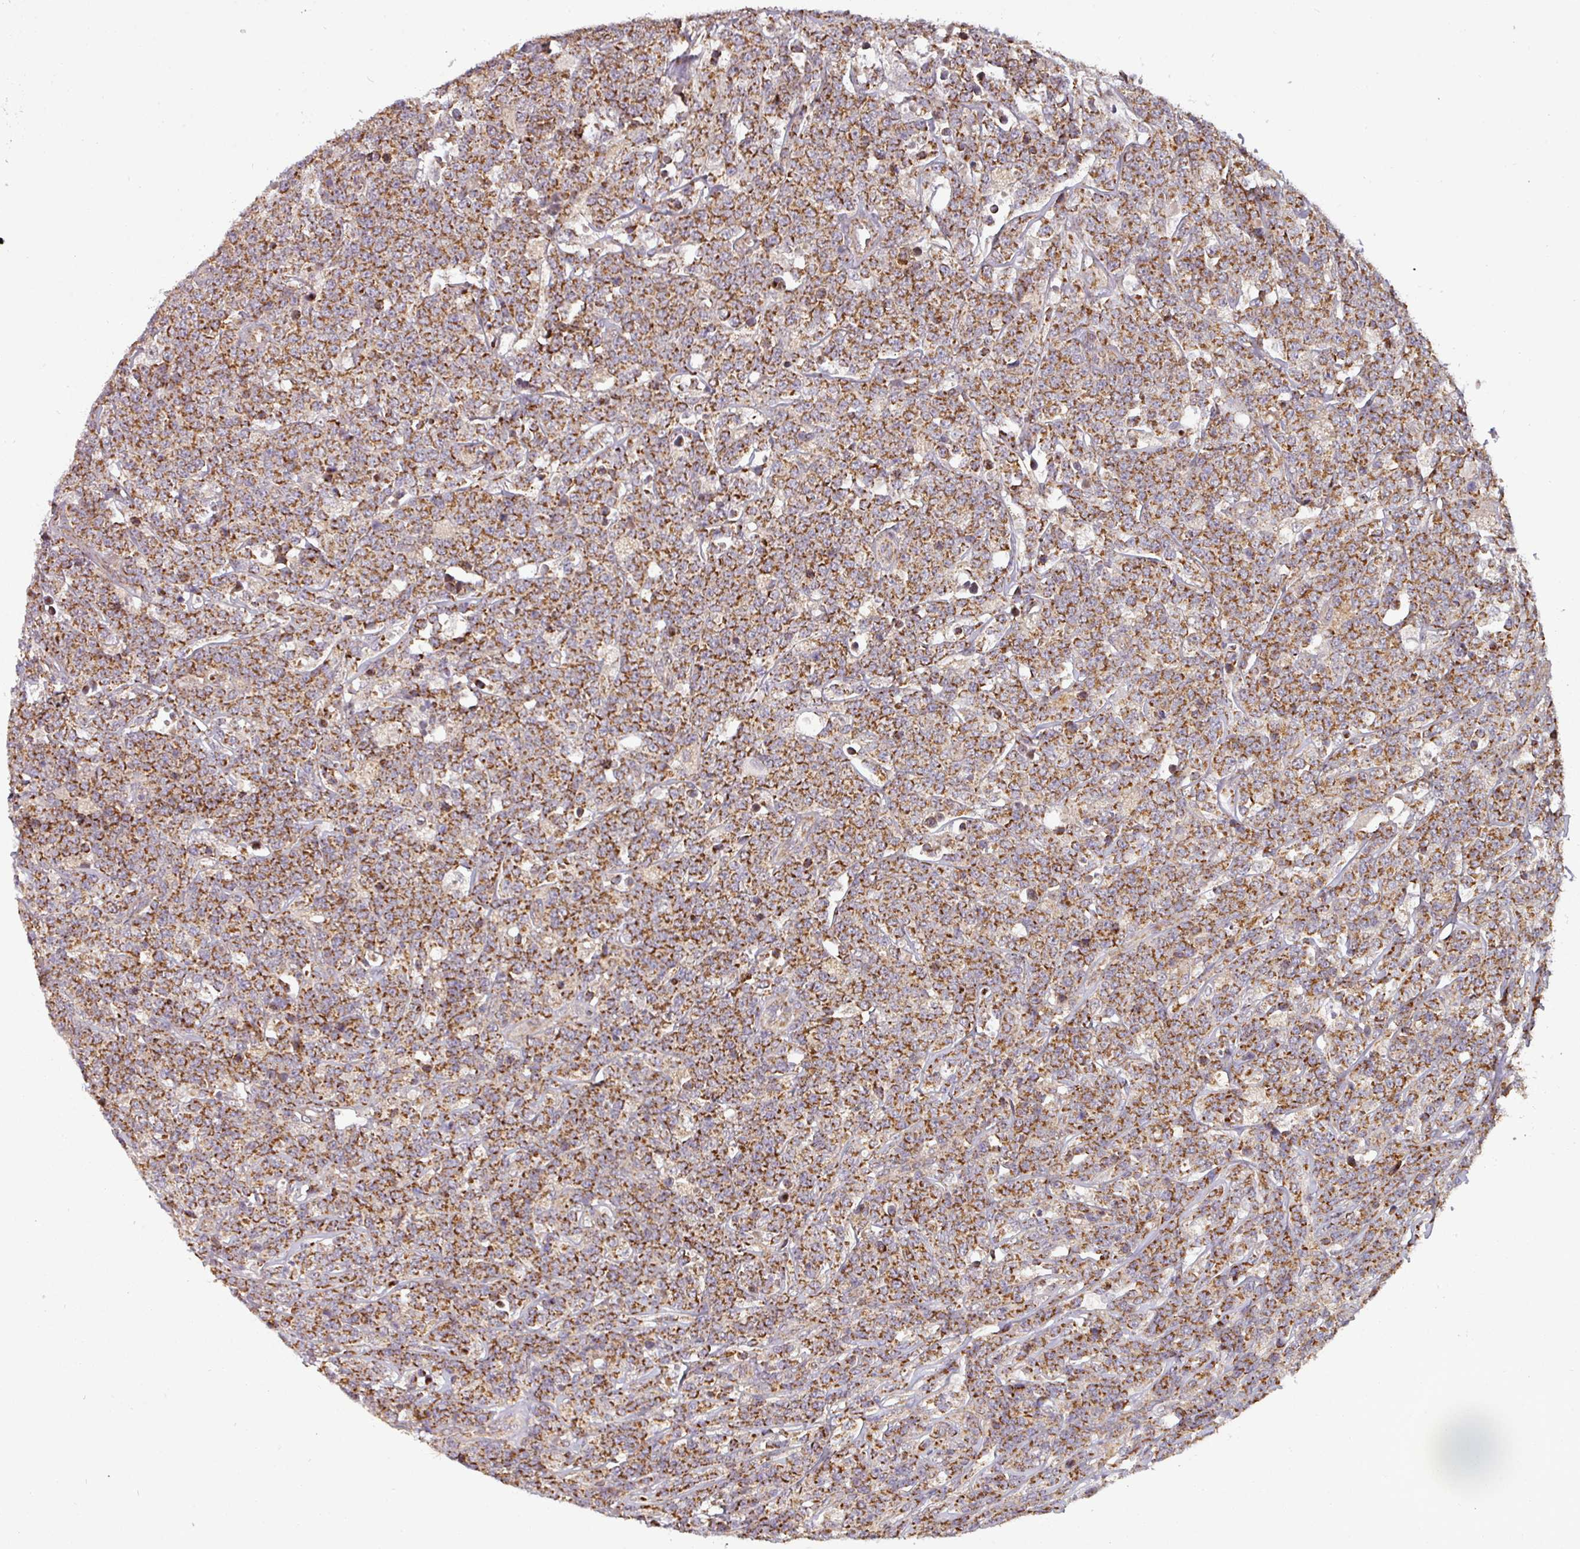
{"staining": {"intensity": "strong", "quantity": ">75%", "location": "cytoplasmic/membranous"}, "tissue": "lymphoma", "cell_type": "Tumor cells", "image_type": "cancer", "snomed": [{"axis": "morphology", "description": "Malignant lymphoma, non-Hodgkin's type, High grade"}, {"axis": "topography", "description": "Small intestine"}], "caption": "There is high levels of strong cytoplasmic/membranous staining in tumor cells of lymphoma, as demonstrated by immunohistochemical staining (brown color).", "gene": "MRPS16", "patient": {"sex": "male", "age": 8}}